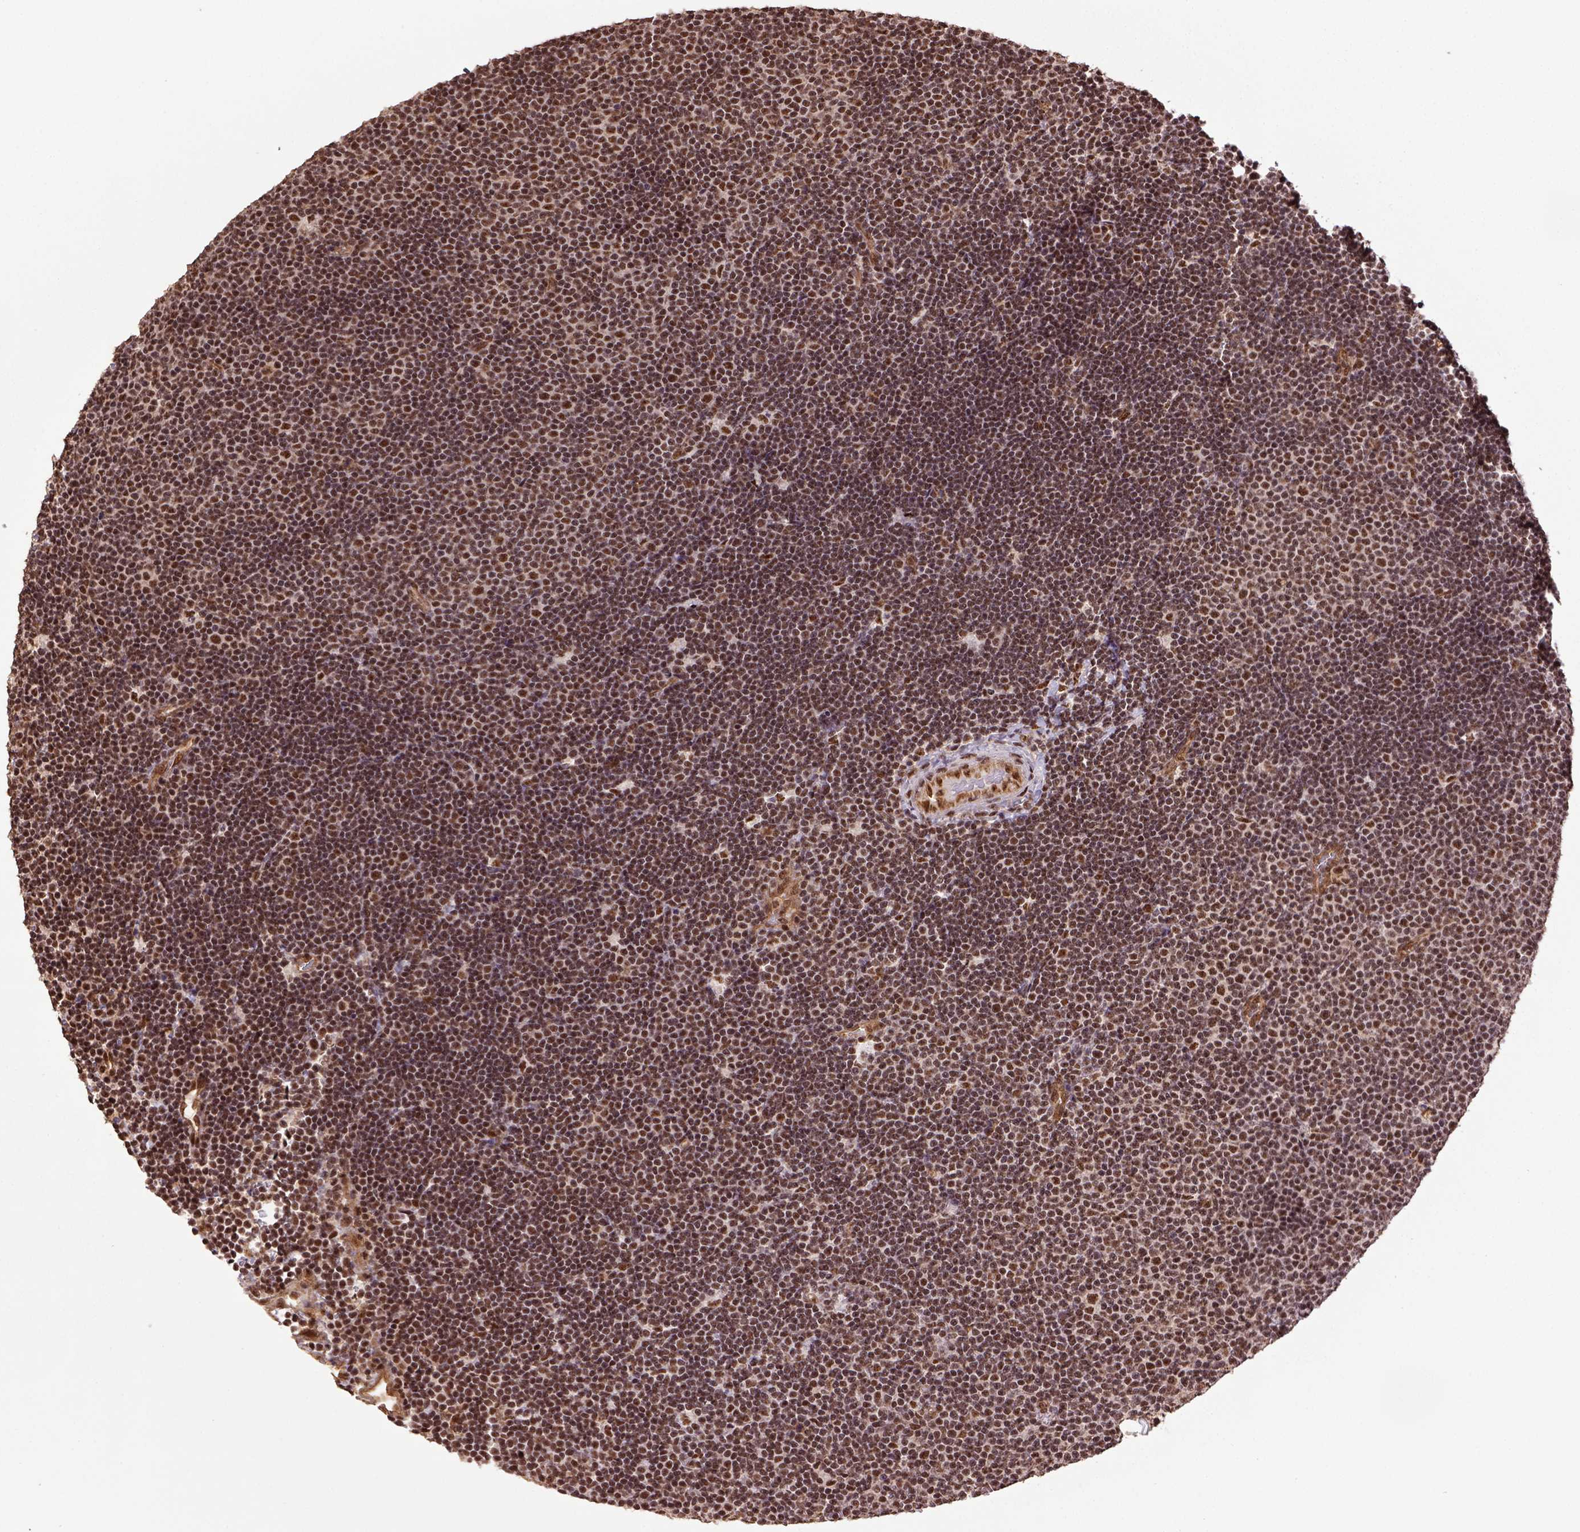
{"staining": {"intensity": "strong", "quantity": ">75%", "location": "nuclear"}, "tissue": "lymphoma", "cell_type": "Tumor cells", "image_type": "cancer", "snomed": [{"axis": "morphology", "description": "Malignant lymphoma, non-Hodgkin's type, Low grade"}, {"axis": "topography", "description": "Brain"}], "caption": "Tumor cells show high levels of strong nuclear expression in approximately >75% of cells in human malignant lymphoma, non-Hodgkin's type (low-grade).", "gene": "PPIG", "patient": {"sex": "female", "age": 66}}